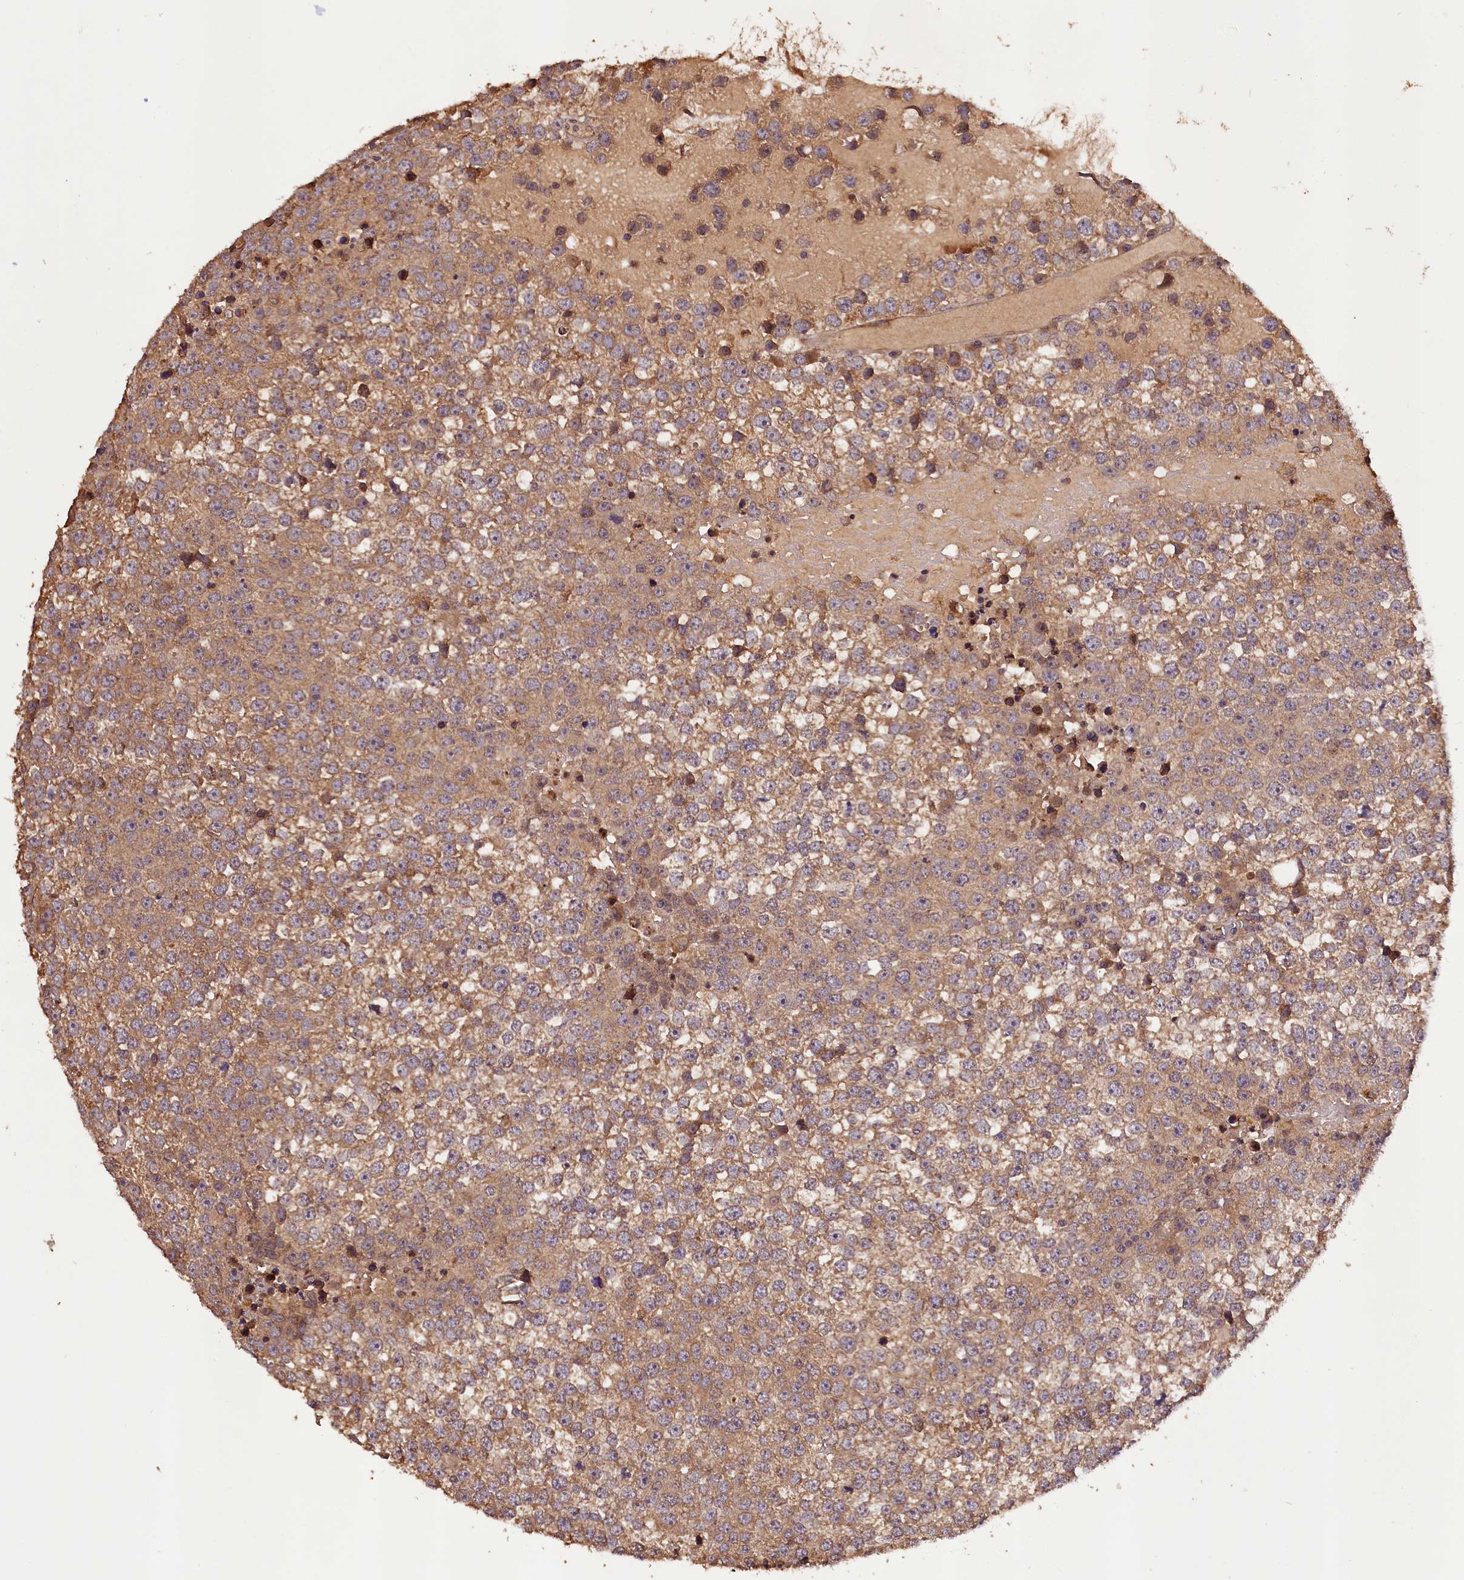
{"staining": {"intensity": "moderate", "quantity": "25%-75%", "location": "cytoplasmic/membranous"}, "tissue": "testis cancer", "cell_type": "Tumor cells", "image_type": "cancer", "snomed": [{"axis": "morphology", "description": "Seminoma, NOS"}, {"axis": "topography", "description": "Testis"}], "caption": "Moderate cytoplasmic/membranous protein expression is seen in approximately 25%-75% of tumor cells in testis cancer. (brown staining indicates protein expression, while blue staining denotes nuclei).", "gene": "DNAJB9", "patient": {"sex": "male", "age": 65}}